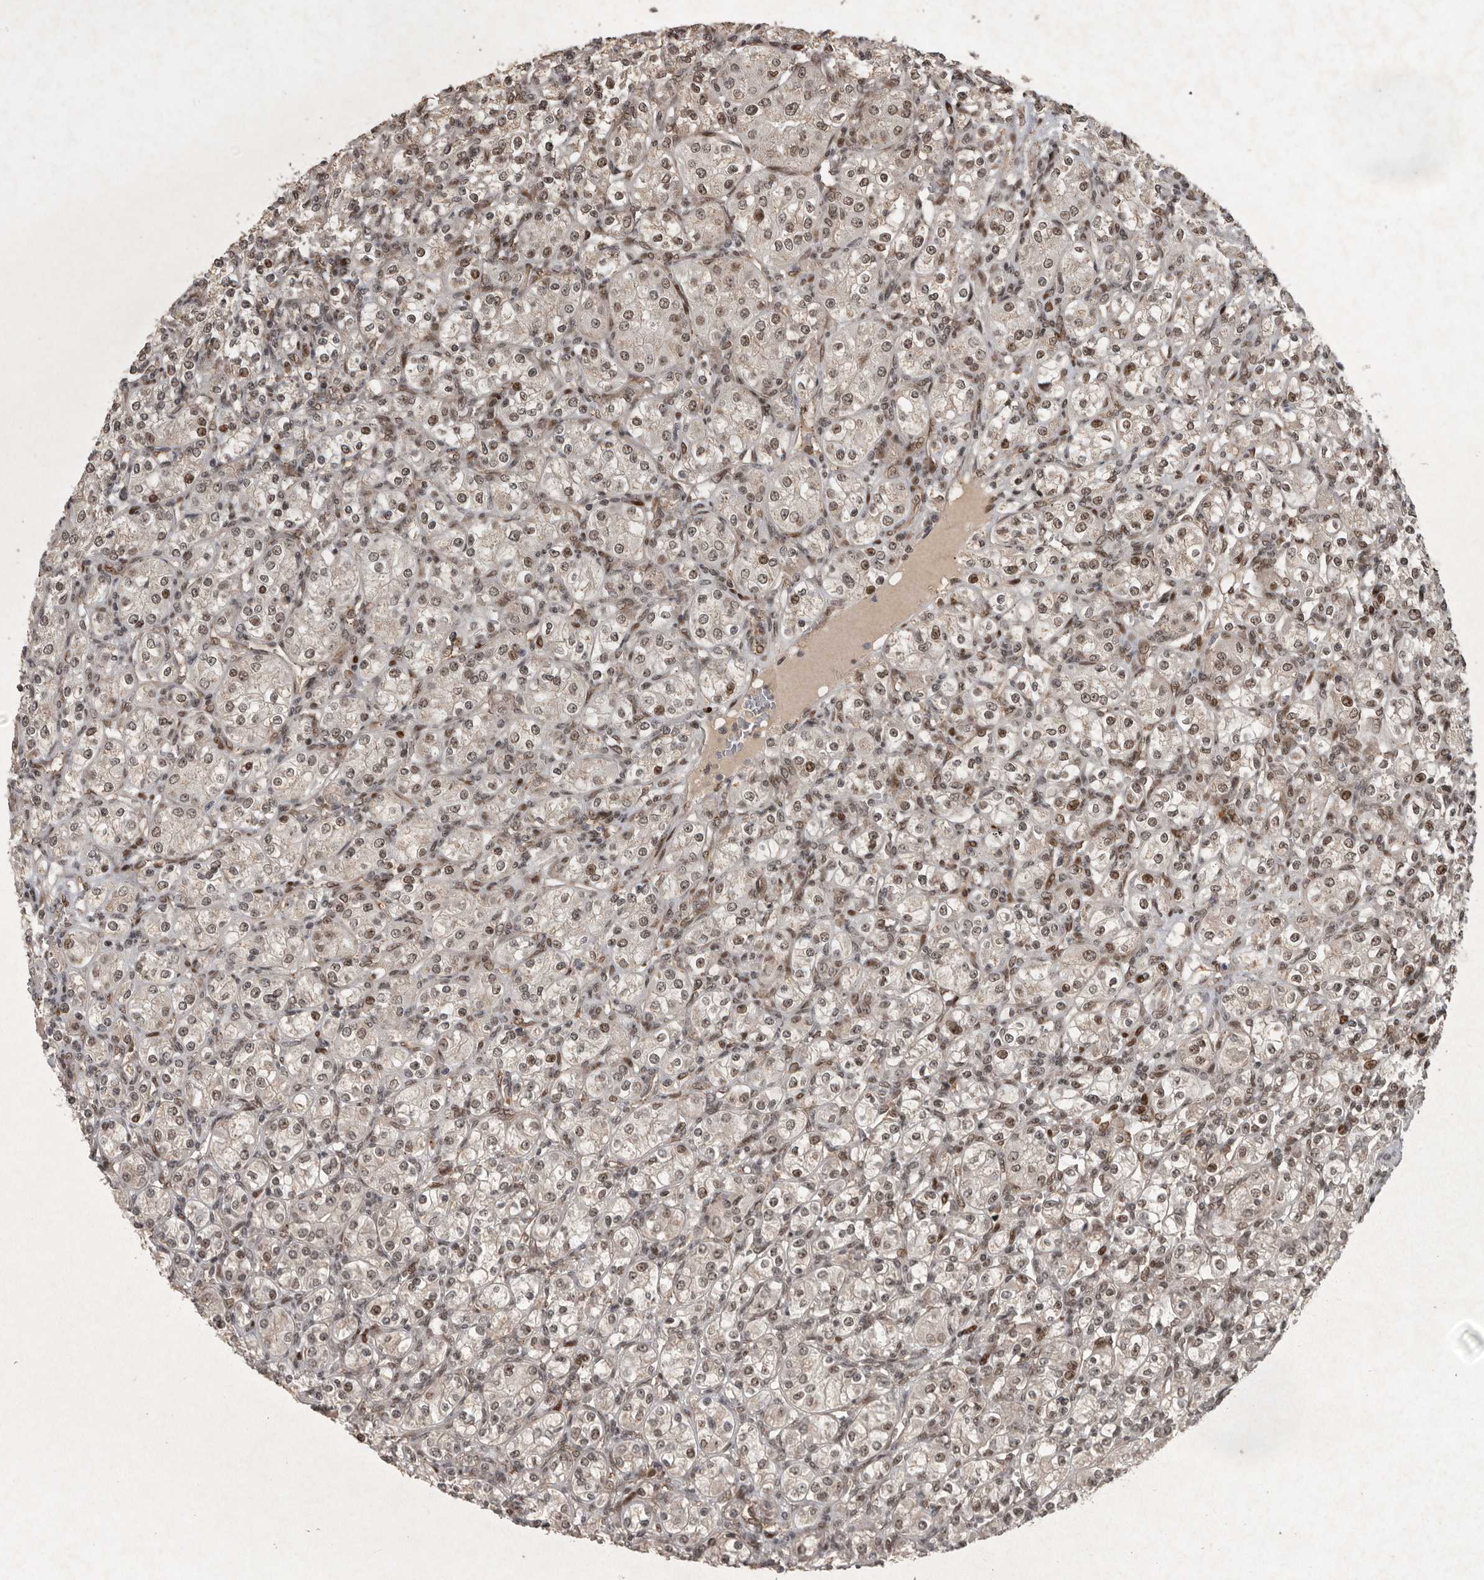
{"staining": {"intensity": "moderate", "quantity": ">75%", "location": "nuclear"}, "tissue": "renal cancer", "cell_type": "Tumor cells", "image_type": "cancer", "snomed": [{"axis": "morphology", "description": "Adenocarcinoma, NOS"}, {"axis": "topography", "description": "Kidney"}], "caption": "Immunohistochemistry (IHC) photomicrograph of renal cancer (adenocarcinoma) stained for a protein (brown), which displays medium levels of moderate nuclear expression in about >75% of tumor cells.", "gene": "CDC27", "patient": {"sex": "male", "age": 77}}